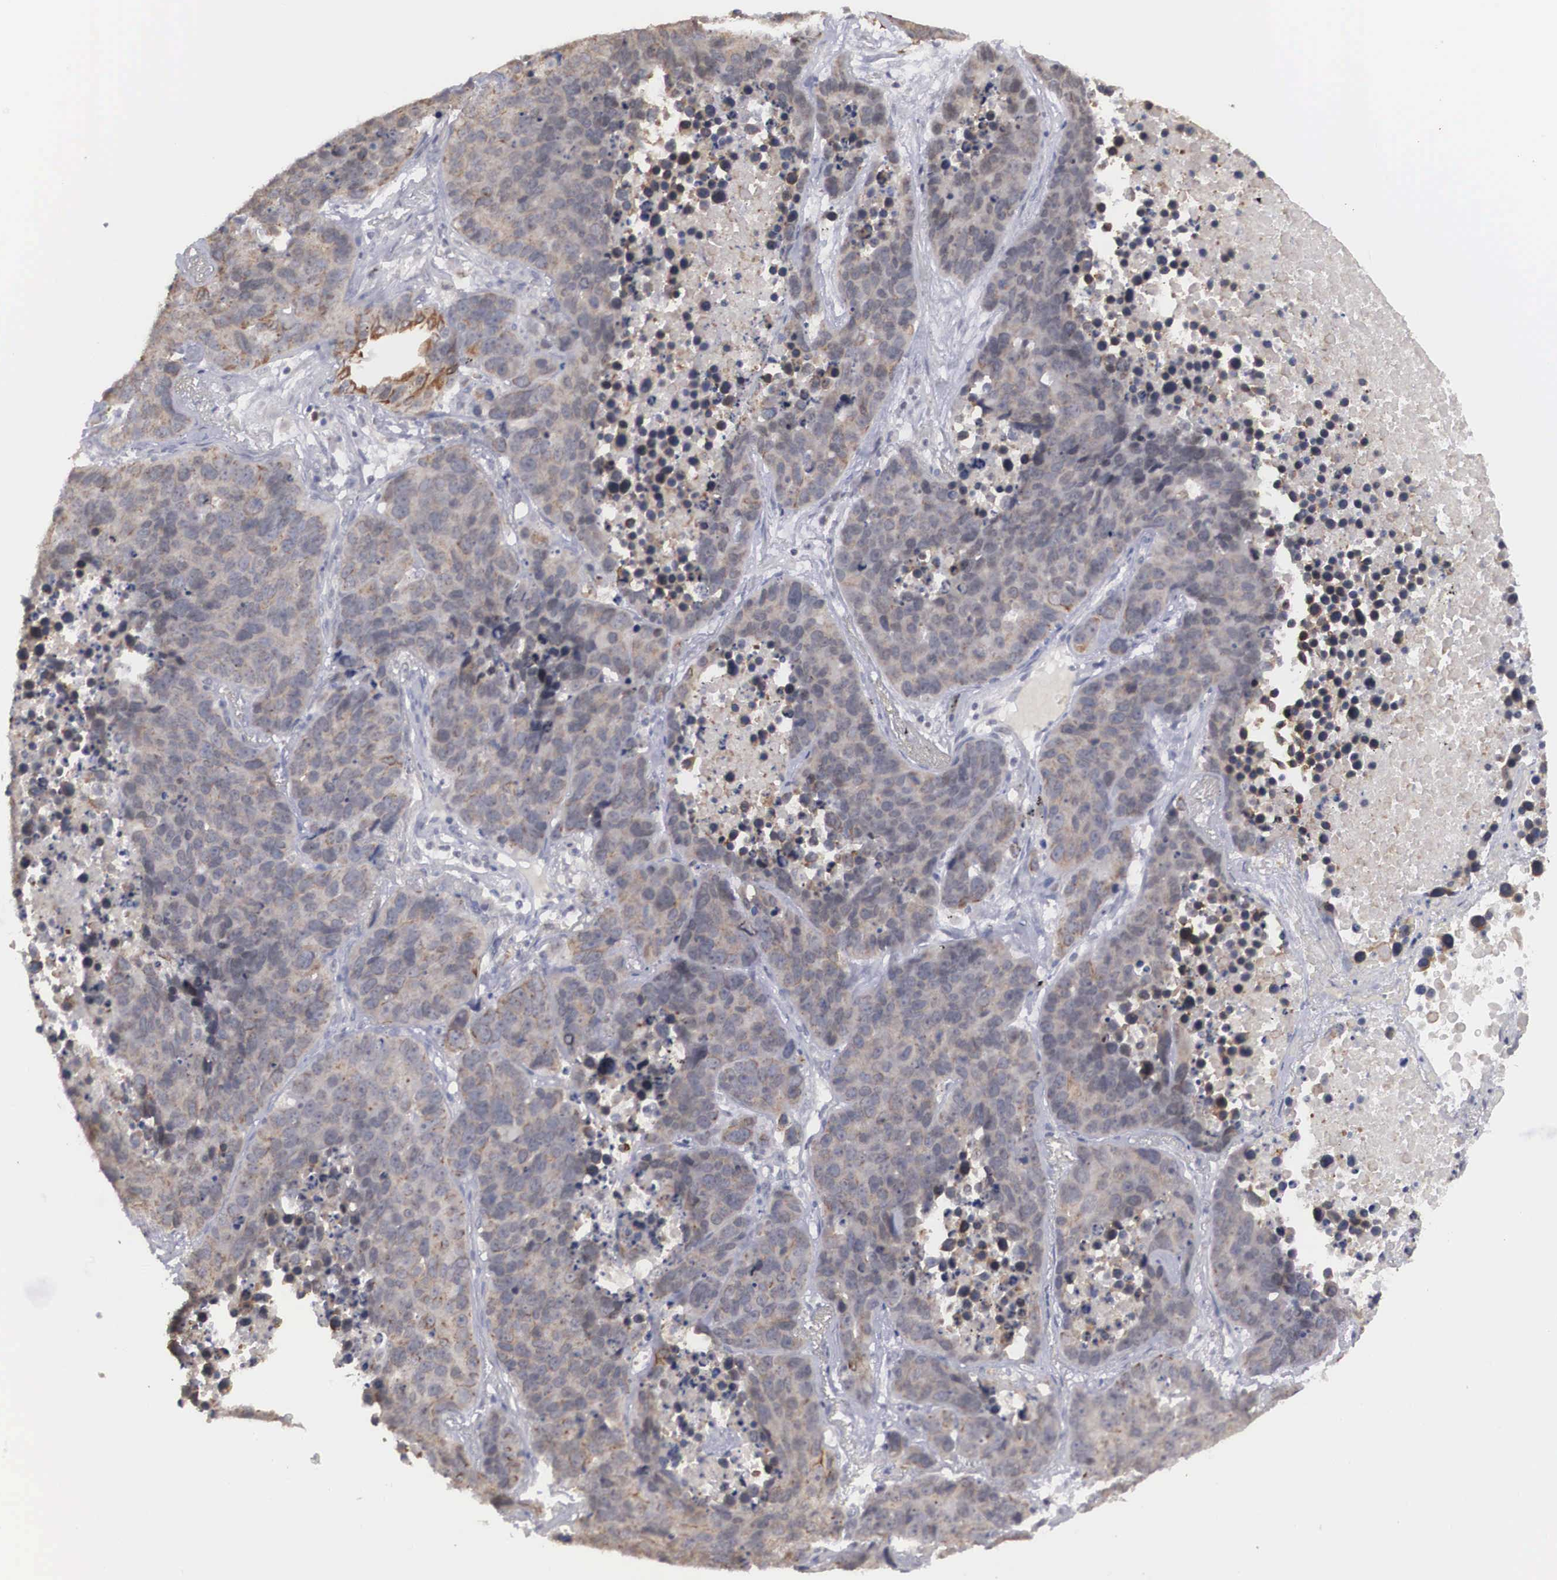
{"staining": {"intensity": "weak", "quantity": "25%-75%", "location": "cytoplasmic/membranous"}, "tissue": "lung cancer", "cell_type": "Tumor cells", "image_type": "cancer", "snomed": [{"axis": "morphology", "description": "Carcinoid, malignant, NOS"}, {"axis": "topography", "description": "Lung"}], "caption": "DAB immunohistochemical staining of lung cancer (carcinoid (malignant)) displays weak cytoplasmic/membranous protein positivity in about 25%-75% of tumor cells. The staining is performed using DAB (3,3'-diaminobenzidine) brown chromogen to label protein expression. The nuclei are counter-stained blue using hematoxylin.", "gene": "WDR89", "patient": {"sex": "male", "age": 60}}